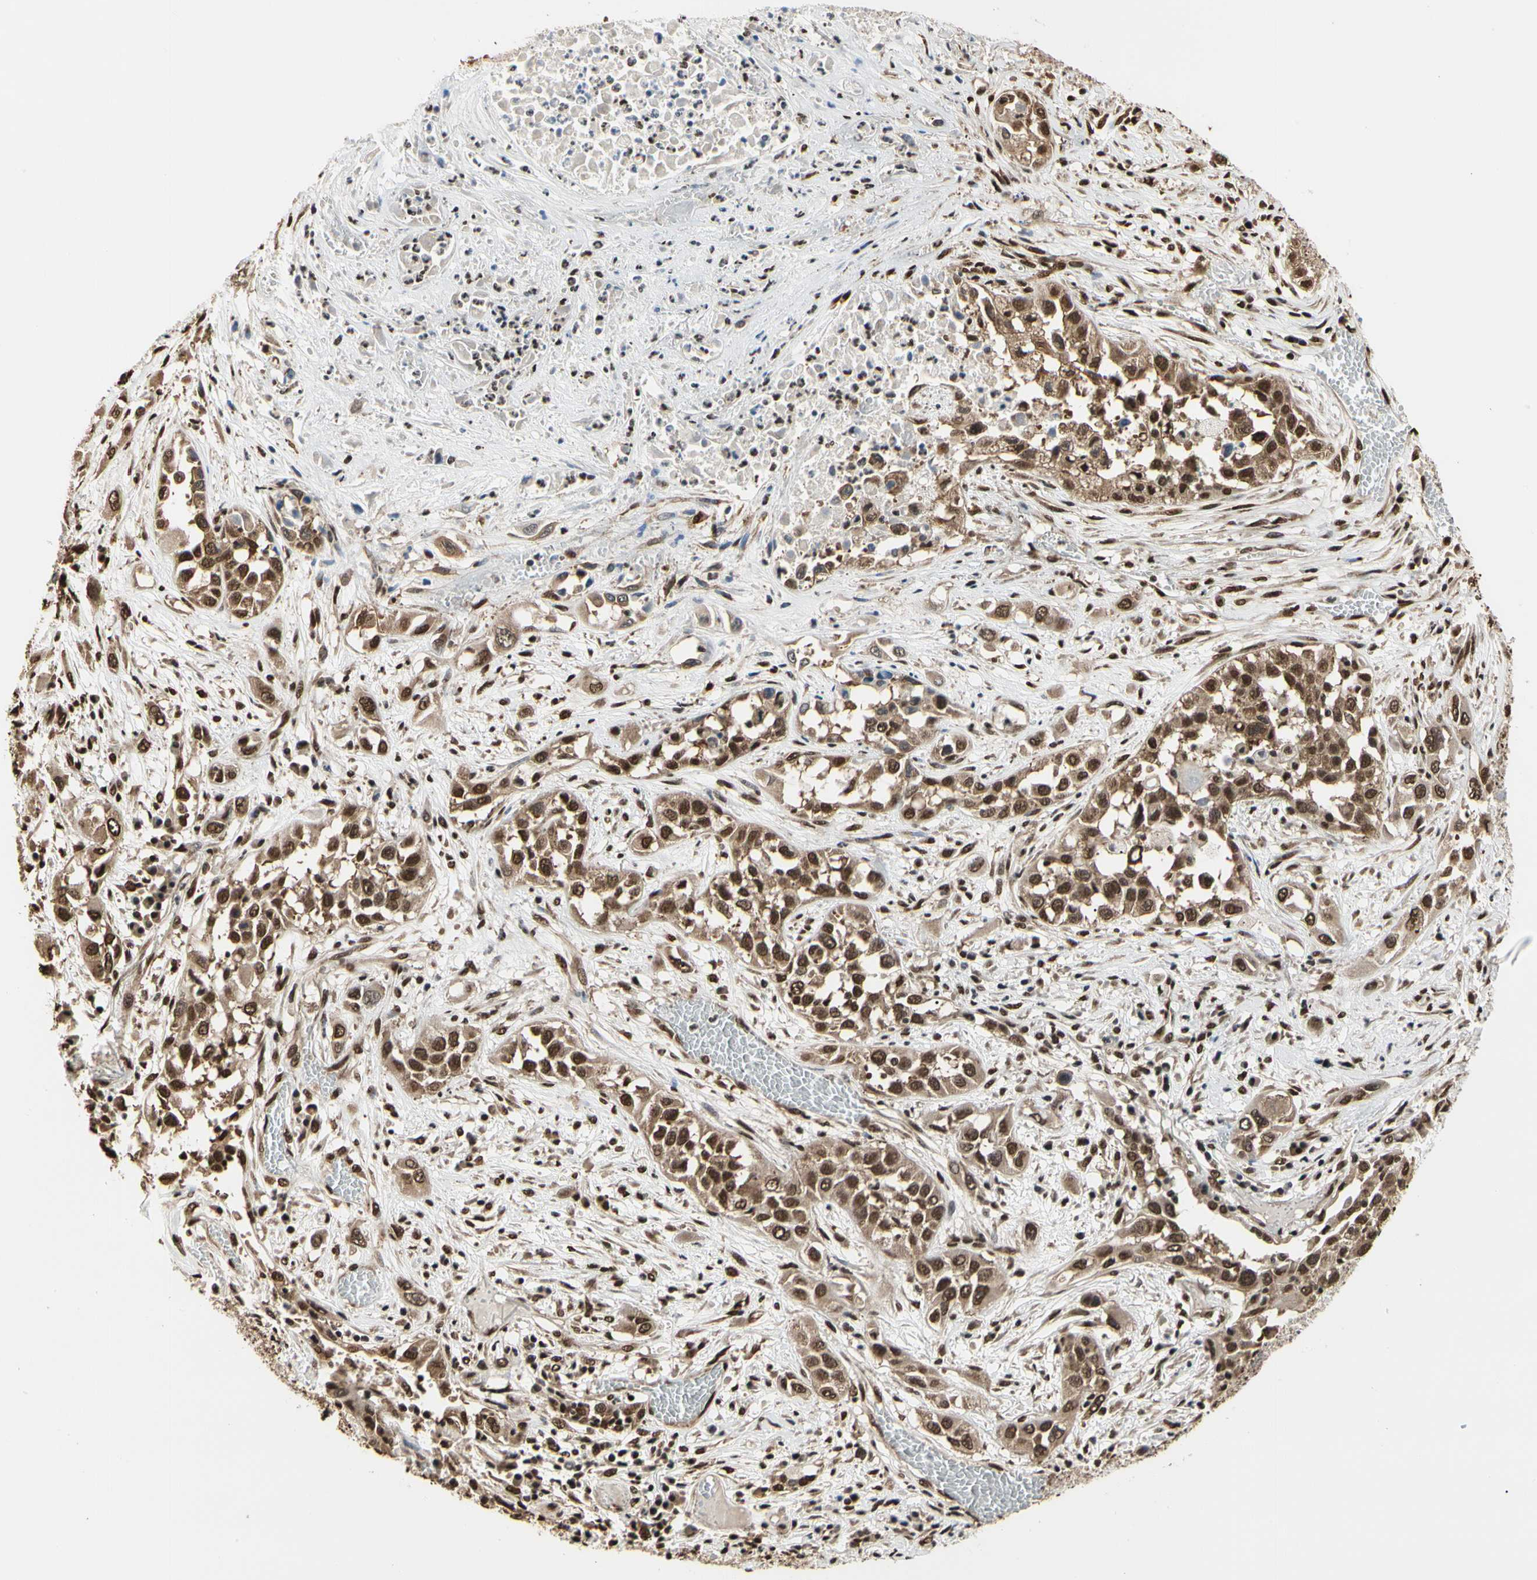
{"staining": {"intensity": "strong", "quantity": ">75%", "location": "cytoplasmic/membranous,nuclear"}, "tissue": "lung cancer", "cell_type": "Tumor cells", "image_type": "cancer", "snomed": [{"axis": "morphology", "description": "Squamous cell carcinoma, NOS"}, {"axis": "topography", "description": "Lung"}], "caption": "Lung cancer (squamous cell carcinoma) stained for a protein (brown) shows strong cytoplasmic/membranous and nuclear positive expression in about >75% of tumor cells.", "gene": "HNRNPK", "patient": {"sex": "male", "age": 71}}